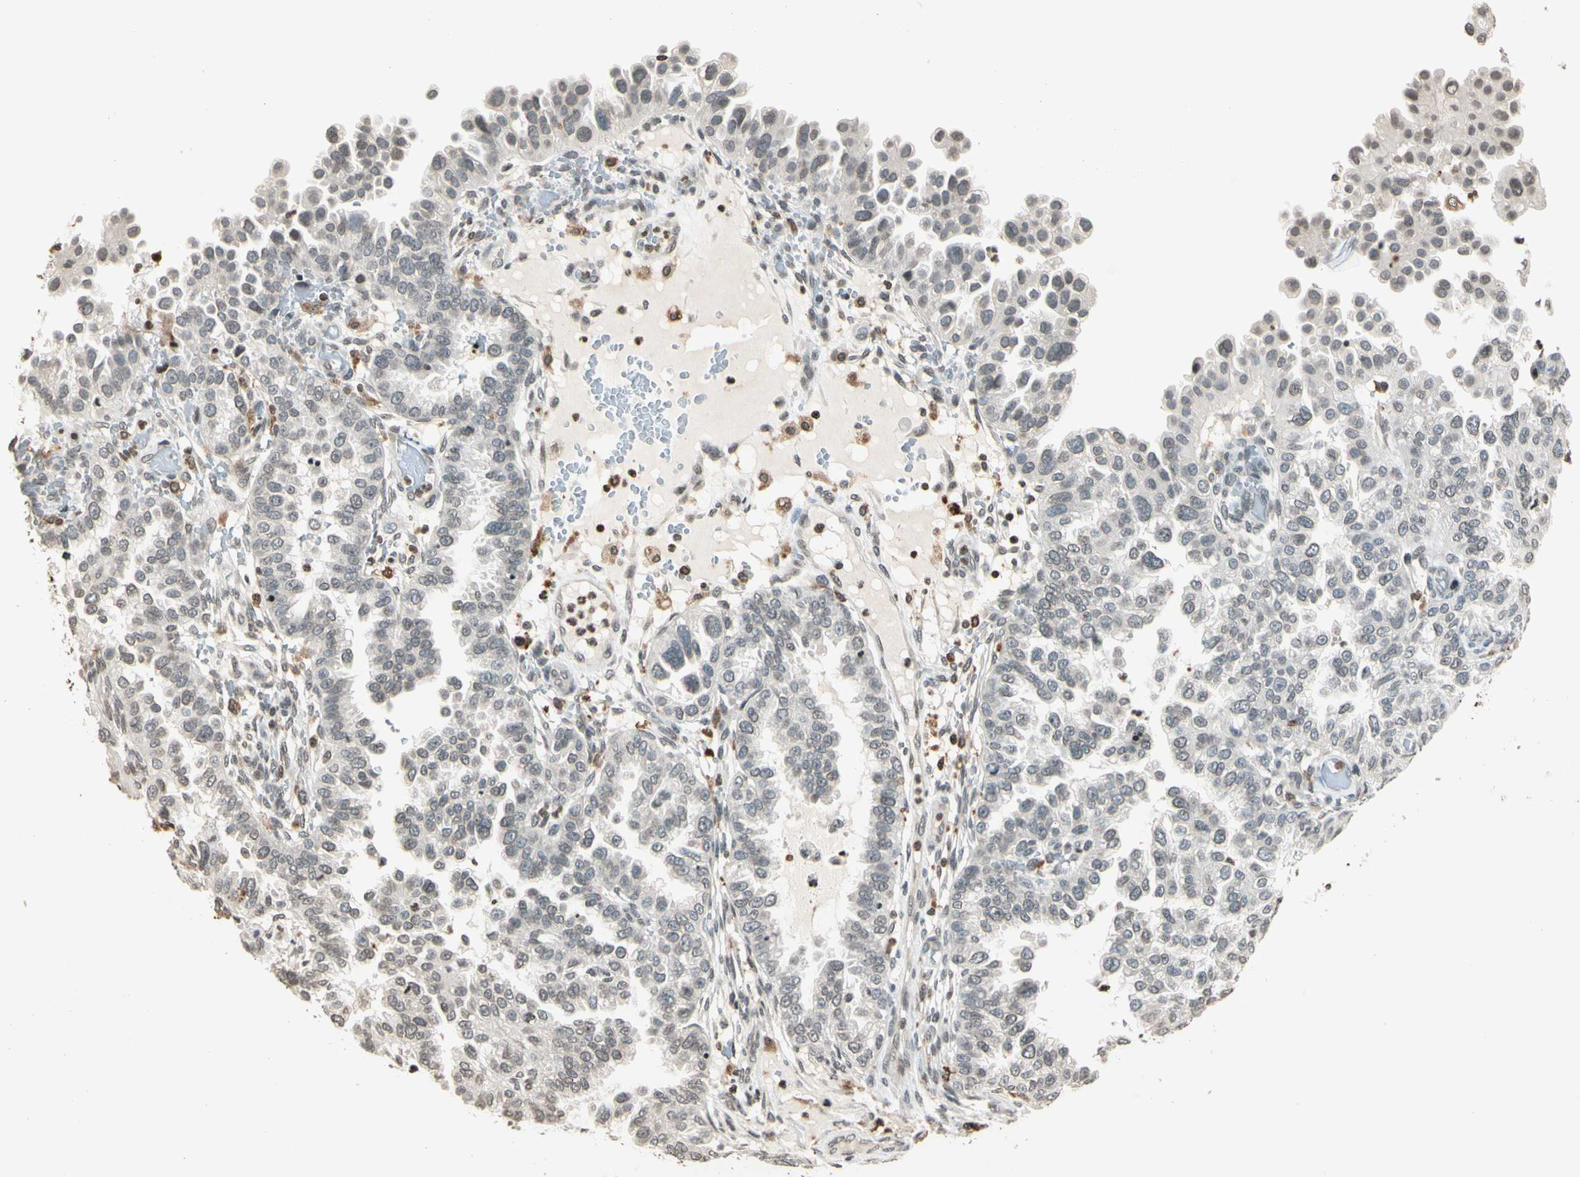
{"staining": {"intensity": "weak", "quantity": "<25%", "location": "nuclear"}, "tissue": "endometrial cancer", "cell_type": "Tumor cells", "image_type": "cancer", "snomed": [{"axis": "morphology", "description": "Adenocarcinoma, NOS"}, {"axis": "topography", "description": "Endometrium"}], "caption": "Histopathology image shows no protein positivity in tumor cells of endometrial cancer (adenocarcinoma) tissue. Nuclei are stained in blue.", "gene": "FER", "patient": {"sex": "female", "age": 85}}